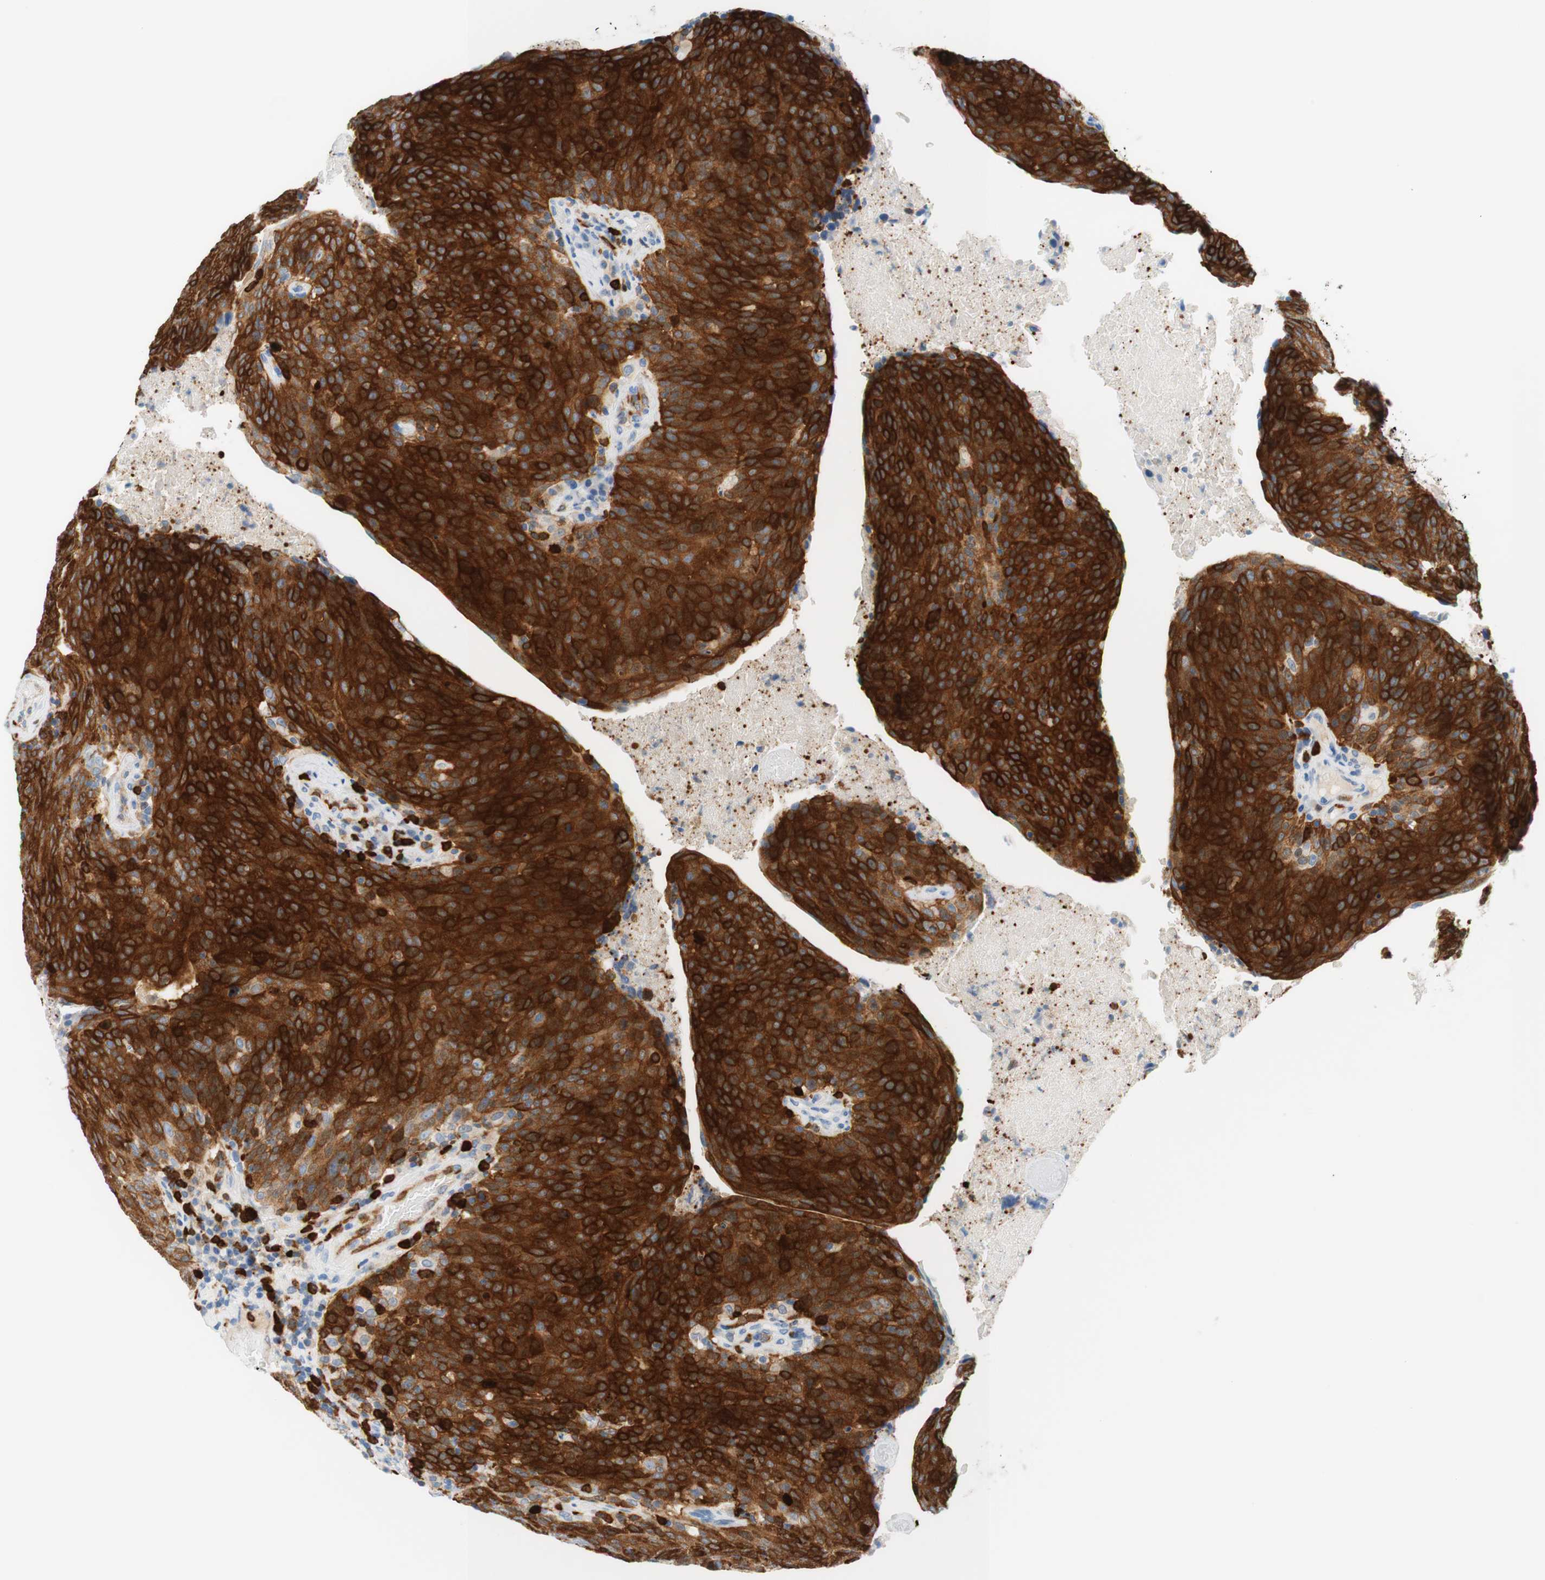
{"staining": {"intensity": "strong", "quantity": "25%-75%", "location": "cytoplasmic/membranous"}, "tissue": "head and neck cancer", "cell_type": "Tumor cells", "image_type": "cancer", "snomed": [{"axis": "morphology", "description": "Squamous cell carcinoma, NOS"}, {"axis": "morphology", "description": "Squamous cell carcinoma, metastatic, NOS"}, {"axis": "topography", "description": "Lymph node"}, {"axis": "topography", "description": "Head-Neck"}], "caption": "This micrograph demonstrates immunohistochemistry staining of head and neck cancer, with high strong cytoplasmic/membranous expression in about 25%-75% of tumor cells.", "gene": "STMN1", "patient": {"sex": "male", "age": 62}}